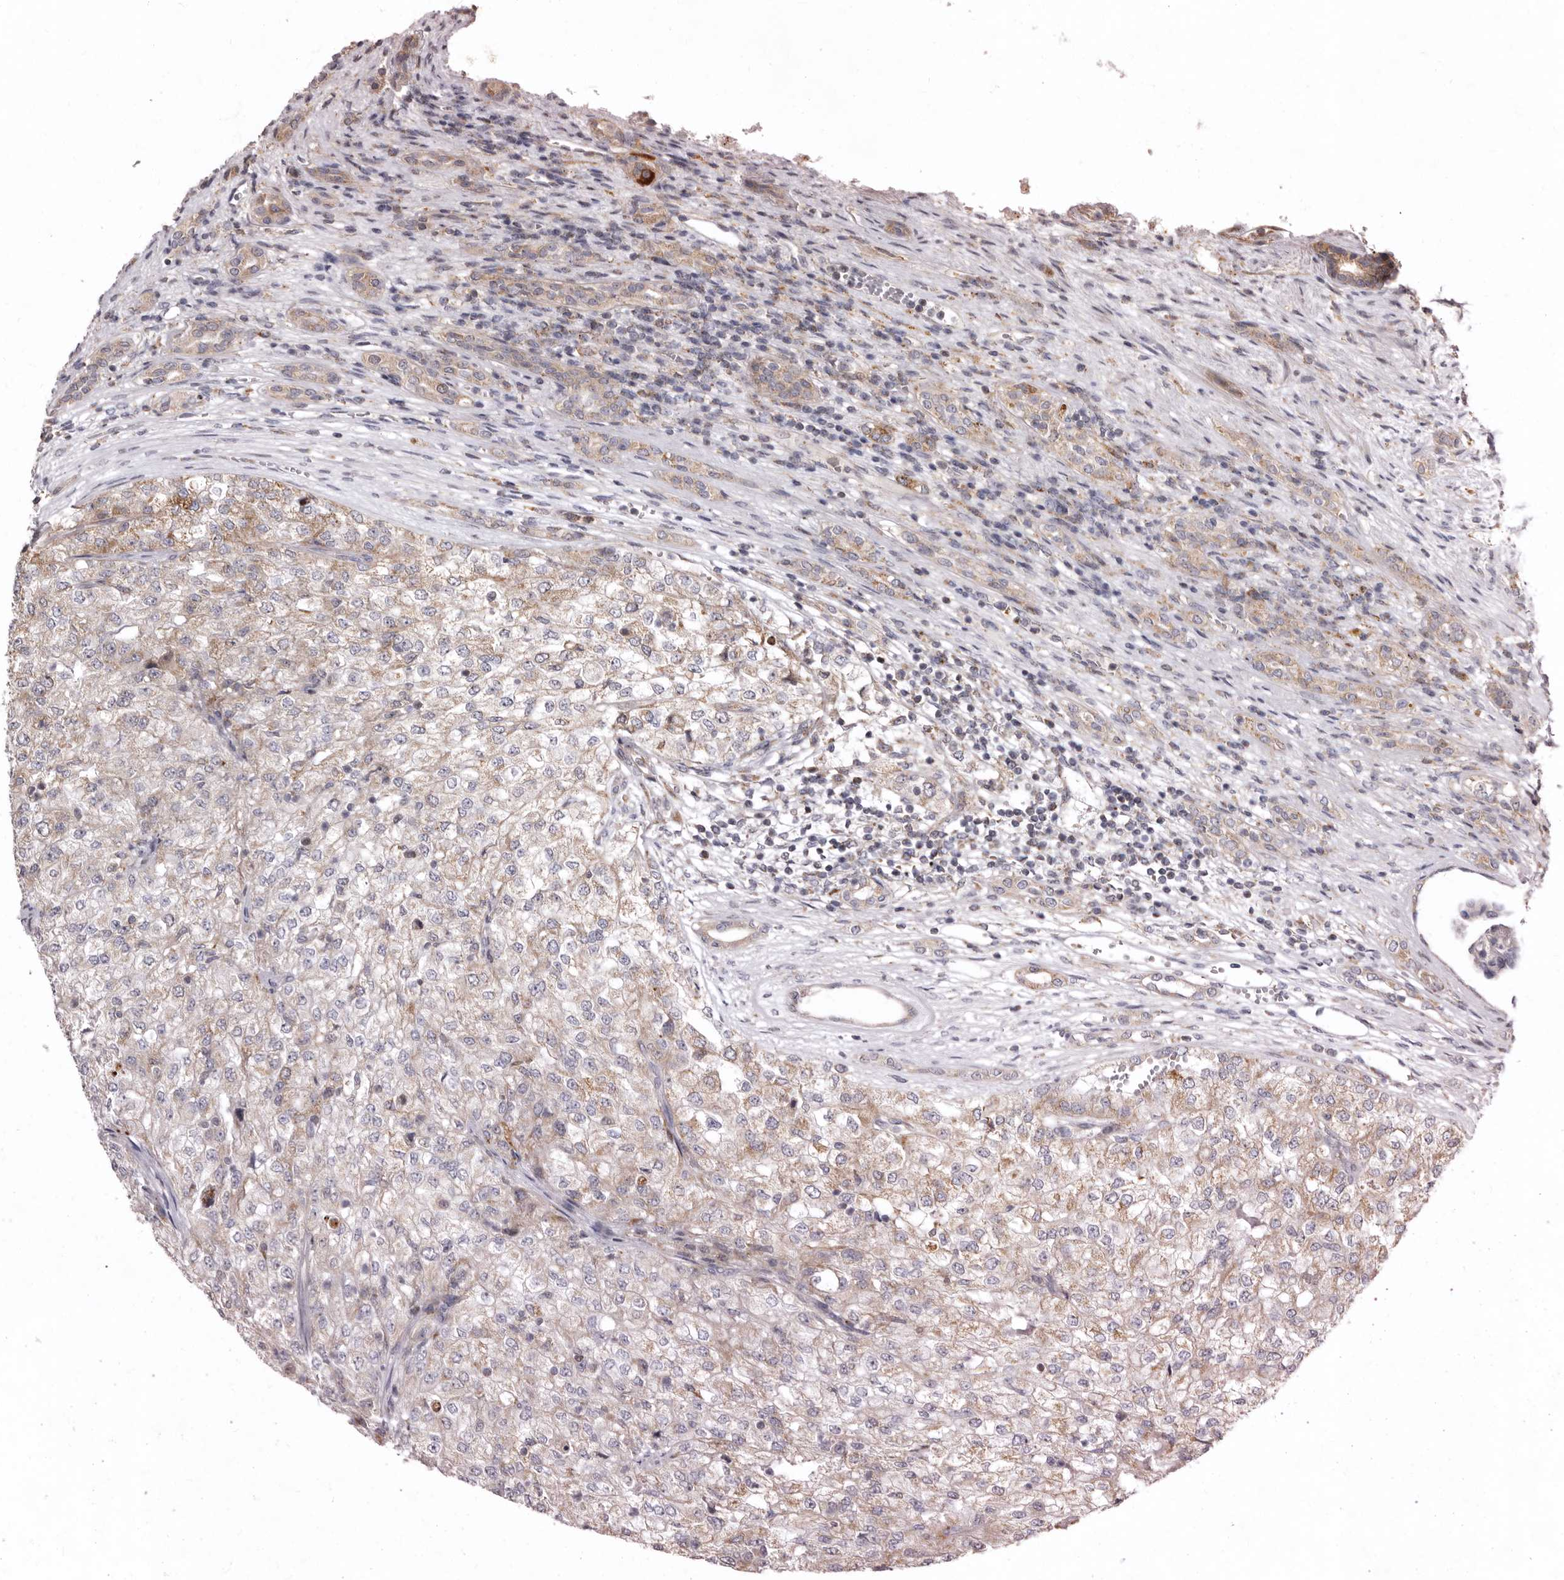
{"staining": {"intensity": "weak", "quantity": "<25%", "location": "cytoplasmic/membranous"}, "tissue": "renal cancer", "cell_type": "Tumor cells", "image_type": "cancer", "snomed": [{"axis": "morphology", "description": "Adenocarcinoma, NOS"}, {"axis": "topography", "description": "Kidney"}], "caption": "This is a micrograph of immunohistochemistry staining of renal cancer (adenocarcinoma), which shows no staining in tumor cells. (DAB (3,3'-diaminobenzidine) immunohistochemistry (IHC) with hematoxylin counter stain).", "gene": "SMC4", "patient": {"sex": "female", "age": 54}}